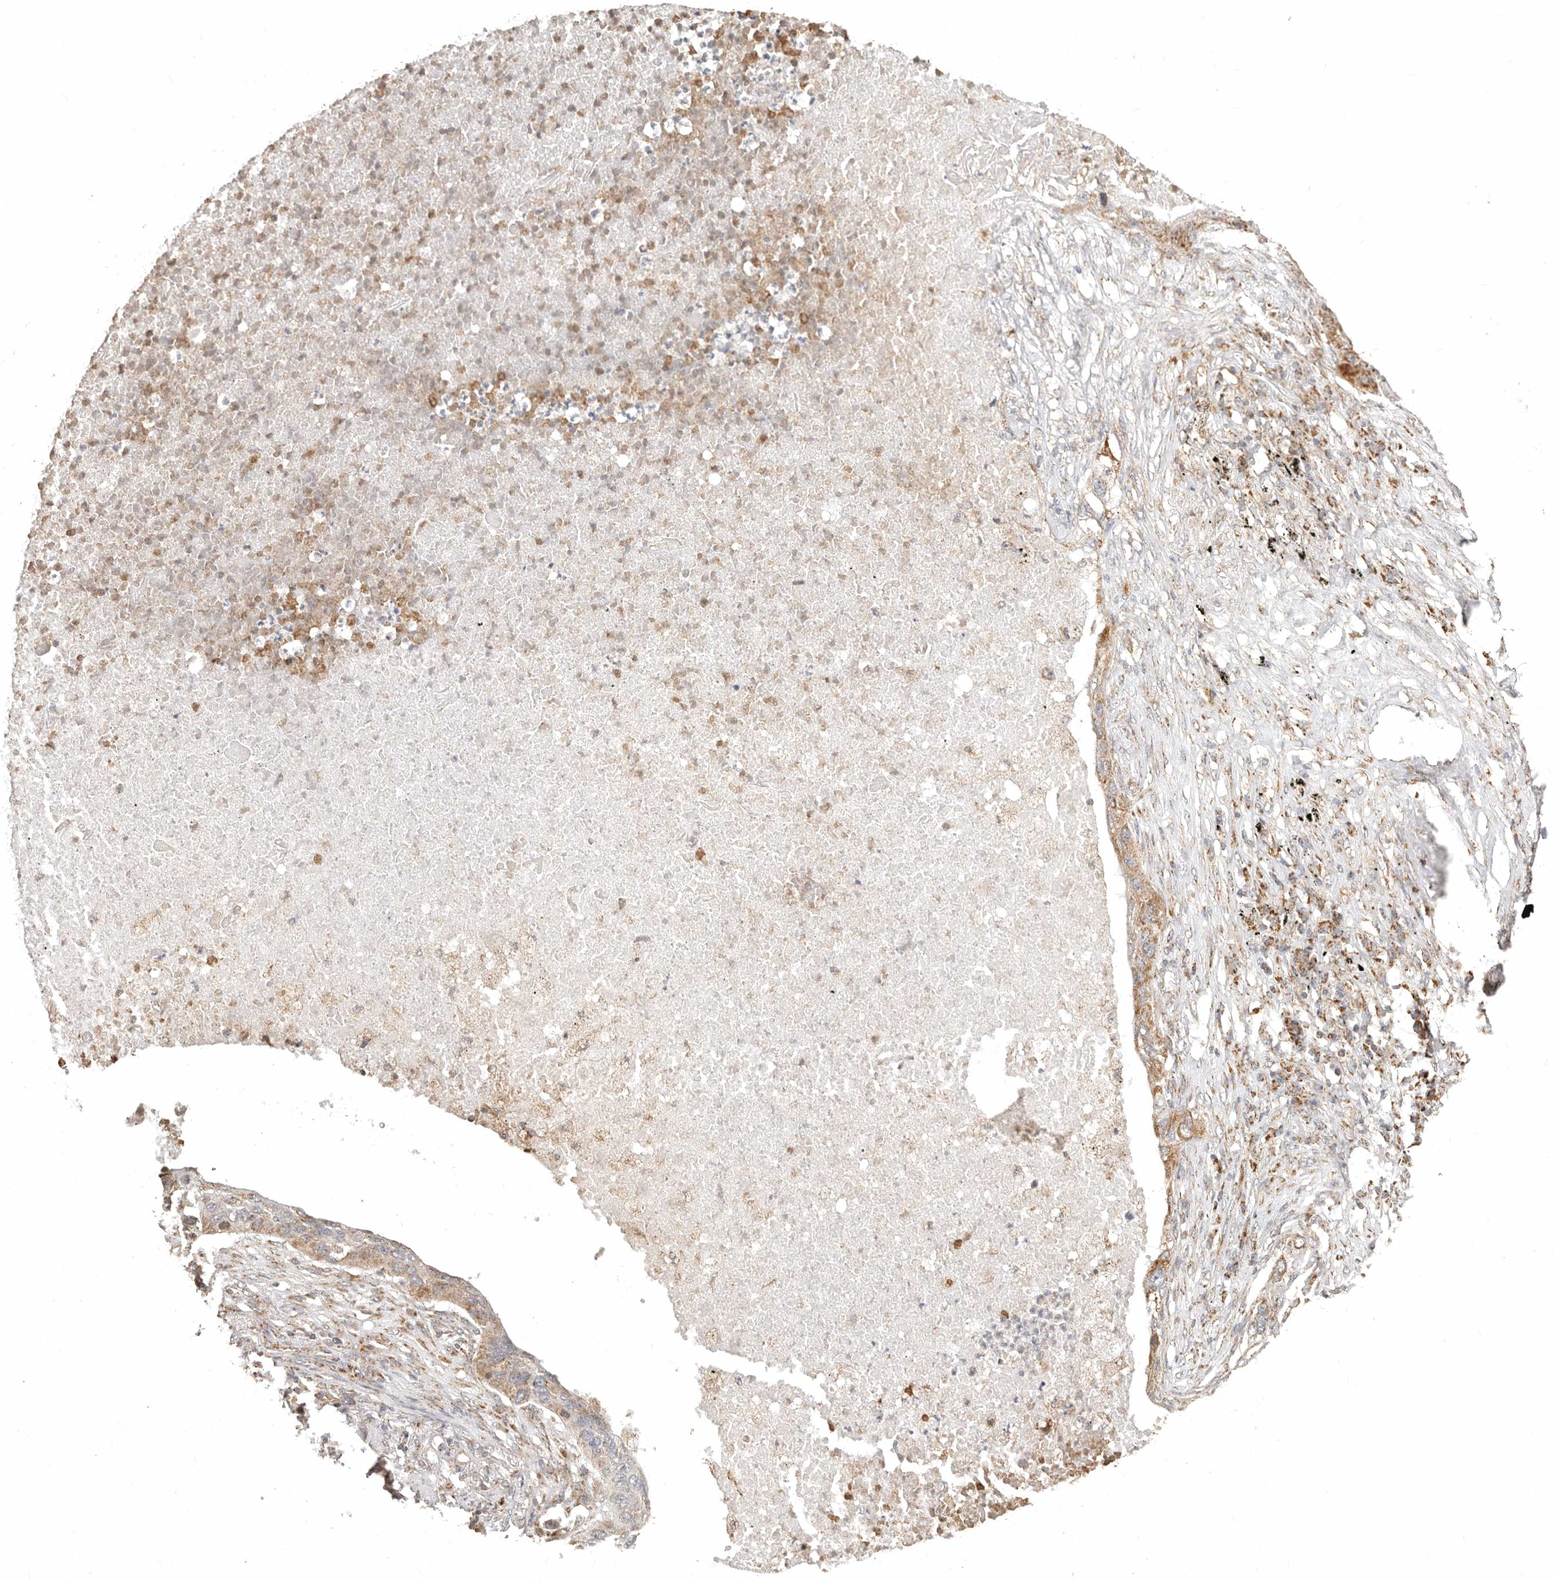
{"staining": {"intensity": "moderate", "quantity": ">75%", "location": "cytoplasmic/membranous"}, "tissue": "lung cancer", "cell_type": "Tumor cells", "image_type": "cancer", "snomed": [{"axis": "morphology", "description": "Squamous cell carcinoma, NOS"}, {"axis": "topography", "description": "Lung"}], "caption": "A micrograph showing moderate cytoplasmic/membranous staining in approximately >75% of tumor cells in lung cancer (squamous cell carcinoma), as visualized by brown immunohistochemical staining.", "gene": "NDUFB11", "patient": {"sex": "female", "age": 63}}